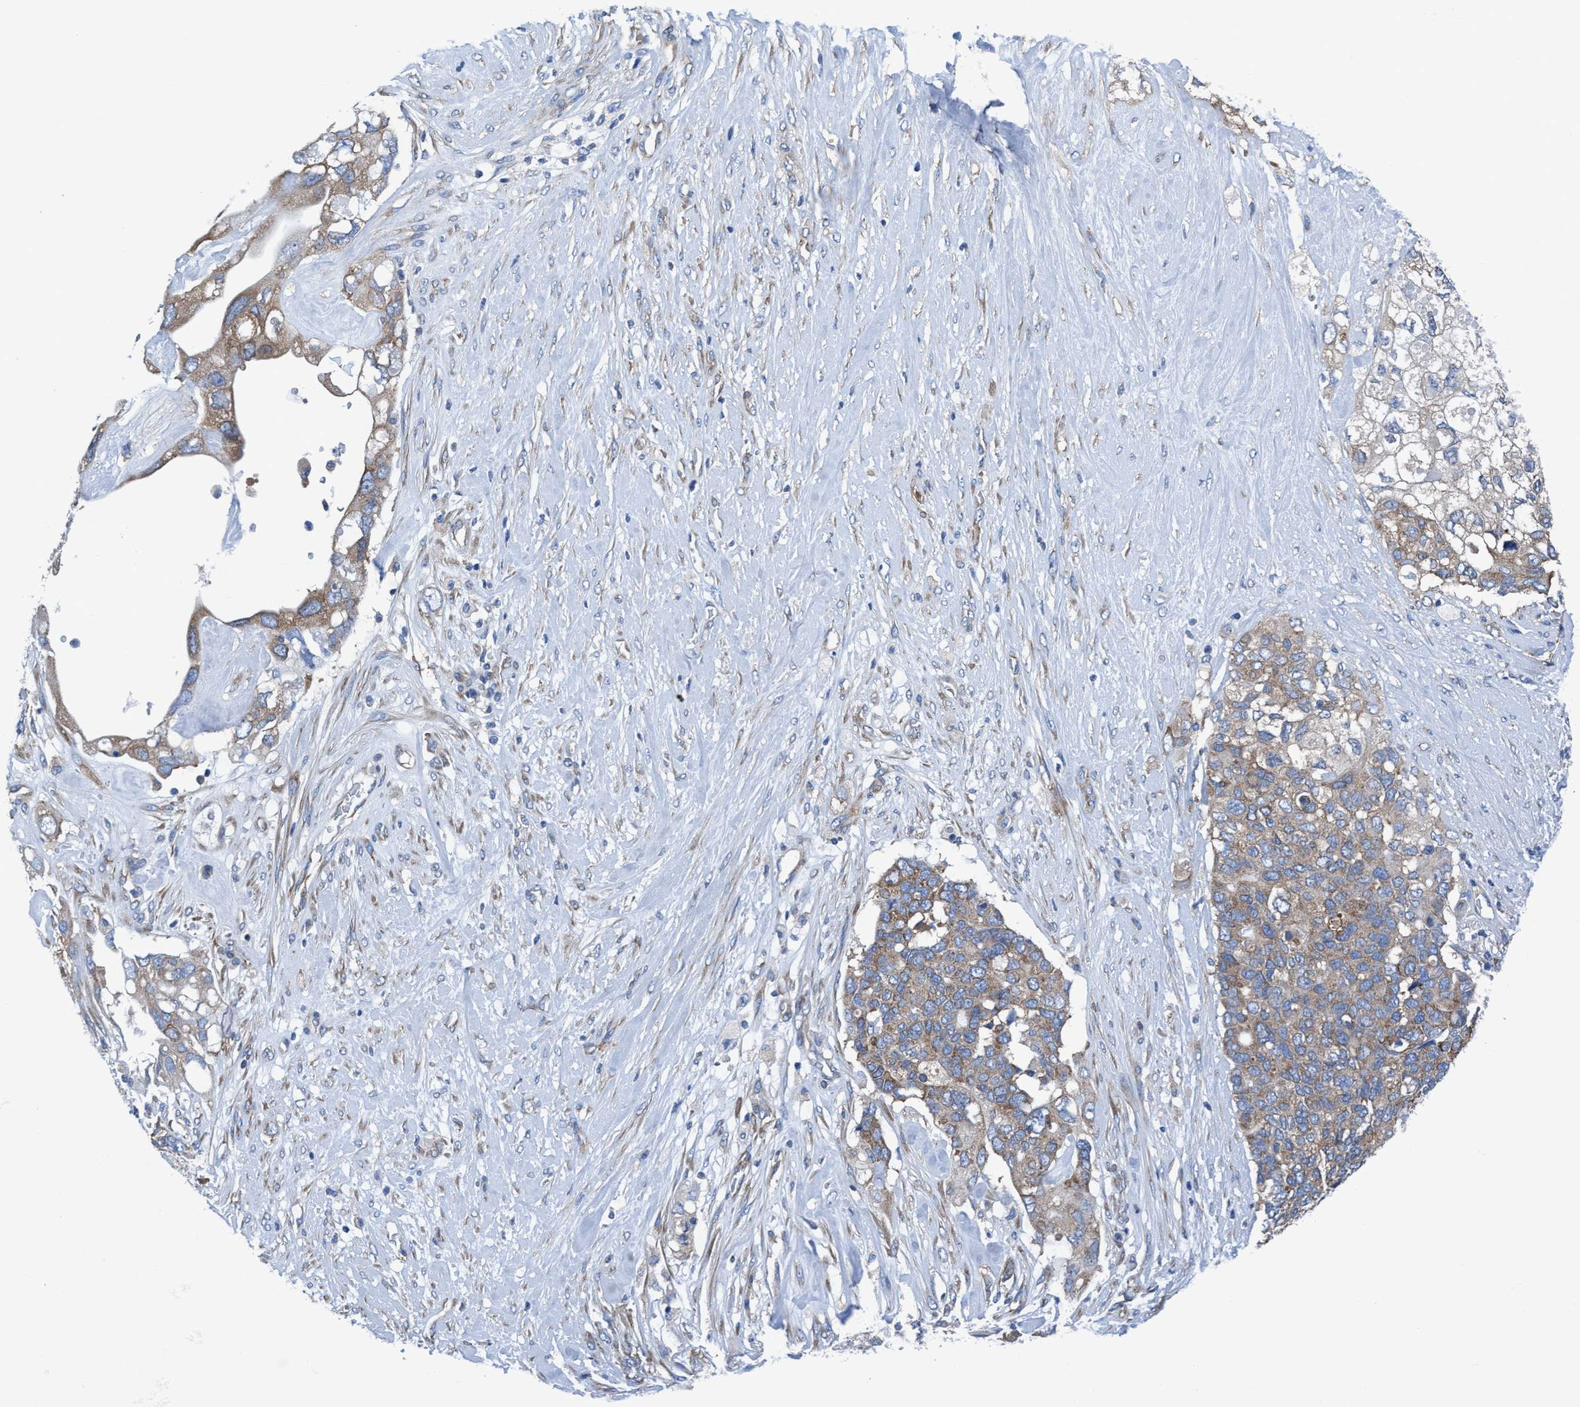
{"staining": {"intensity": "weak", "quantity": "<25%", "location": "cytoplasmic/membranous"}, "tissue": "pancreatic cancer", "cell_type": "Tumor cells", "image_type": "cancer", "snomed": [{"axis": "morphology", "description": "Adenocarcinoma, NOS"}, {"axis": "topography", "description": "Pancreas"}], "caption": "Tumor cells are negative for protein expression in human pancreatic cancer (adenocarcinoma).", "gene": "NMT1", "patient": {"sex": "female", "age": 56}}